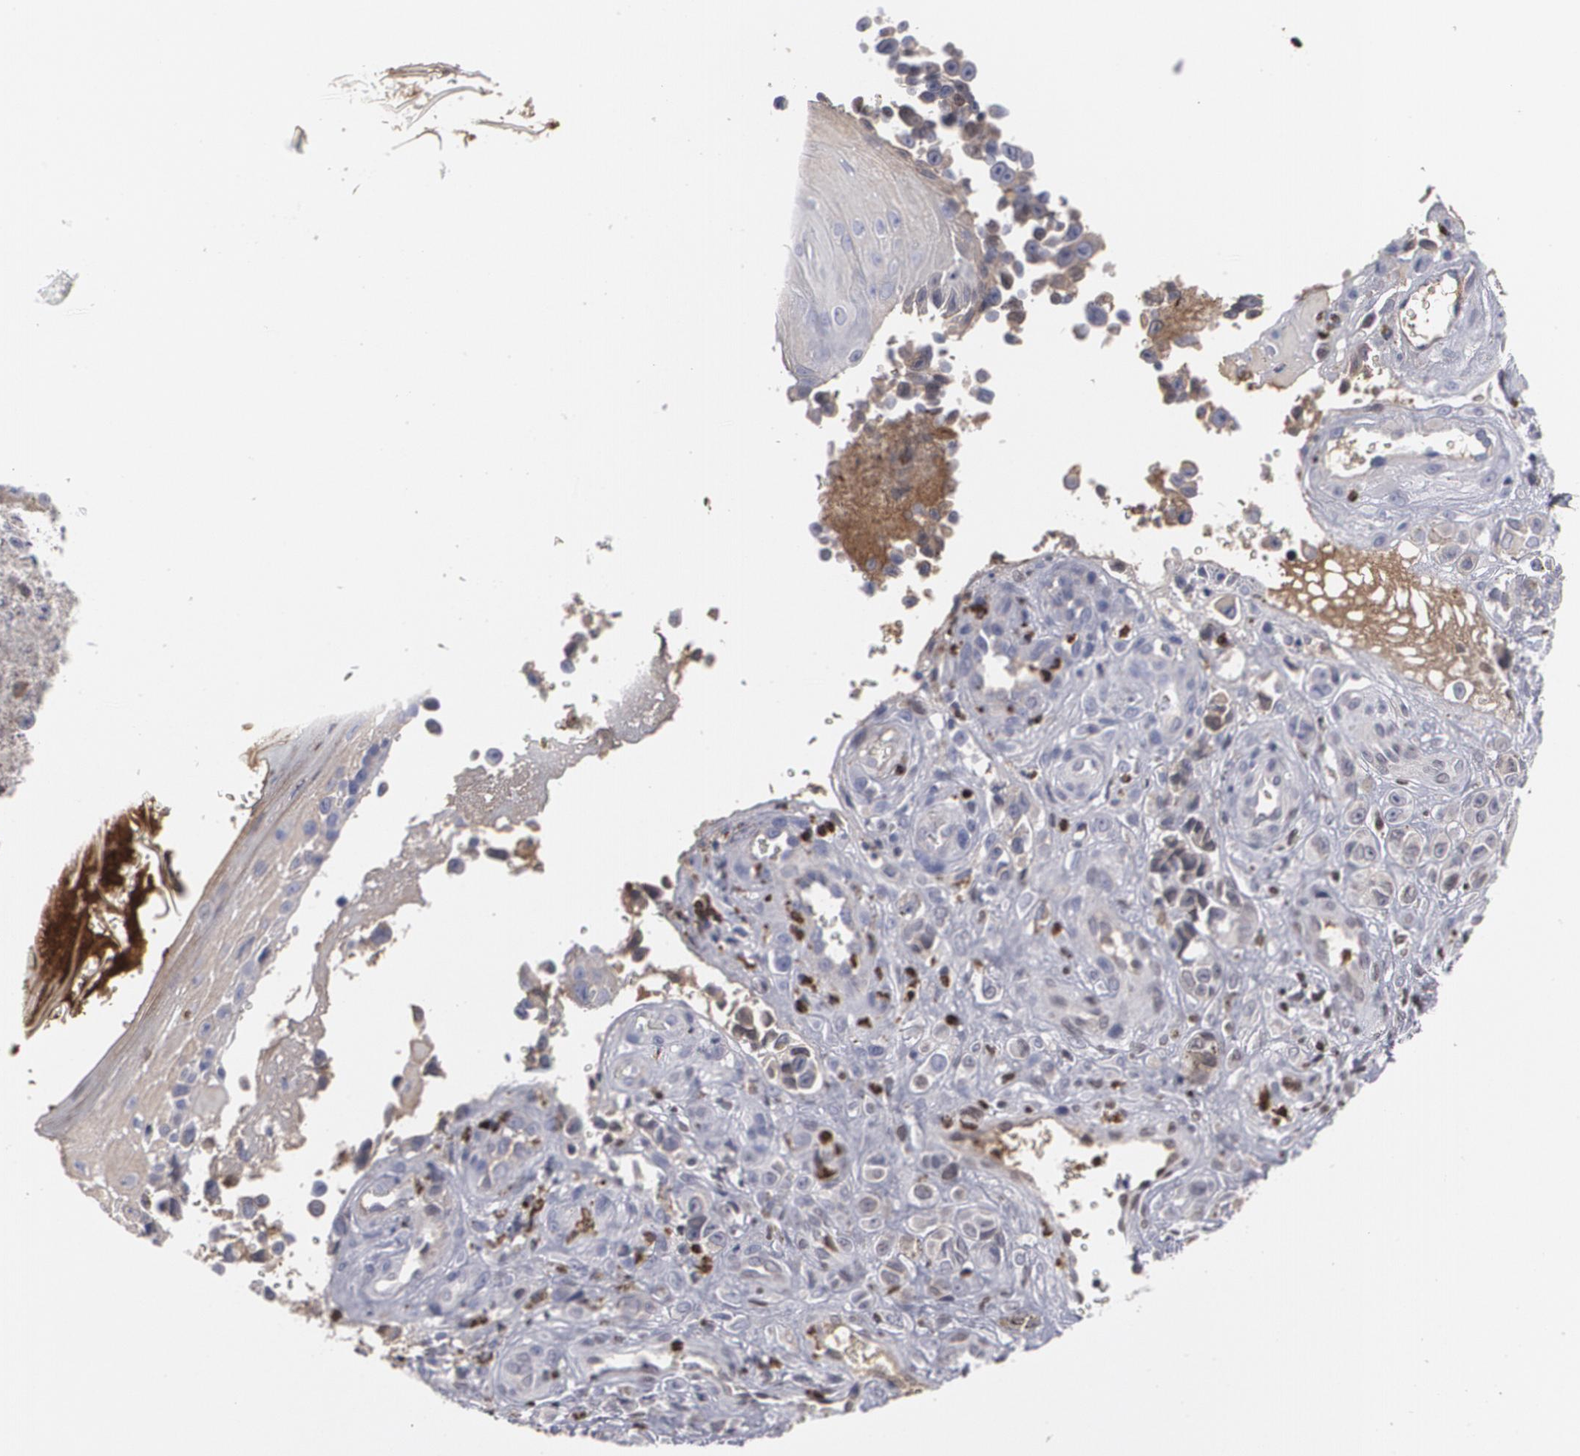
{"staining": {"intensity": "negative", "quantity": "none", "location": "none"}, "tissue": "melanoma", "cell_type": "Tumor cells", "image_type": "cancer", "snomed": [{"axis": "morphology", "description": "Malignant melanoma, NOS"}, {"axis": "topography", "description": "Skin"}], "caption": "This micrograph is of malignant melanoma stained with immunohistochemistry (IHC) to label a protein in brown with the nuclei are counter-stained blue. There is no staining in tumor cells.", "gene": "LRG1", "patient": {"sex": "female", "age": 82}}